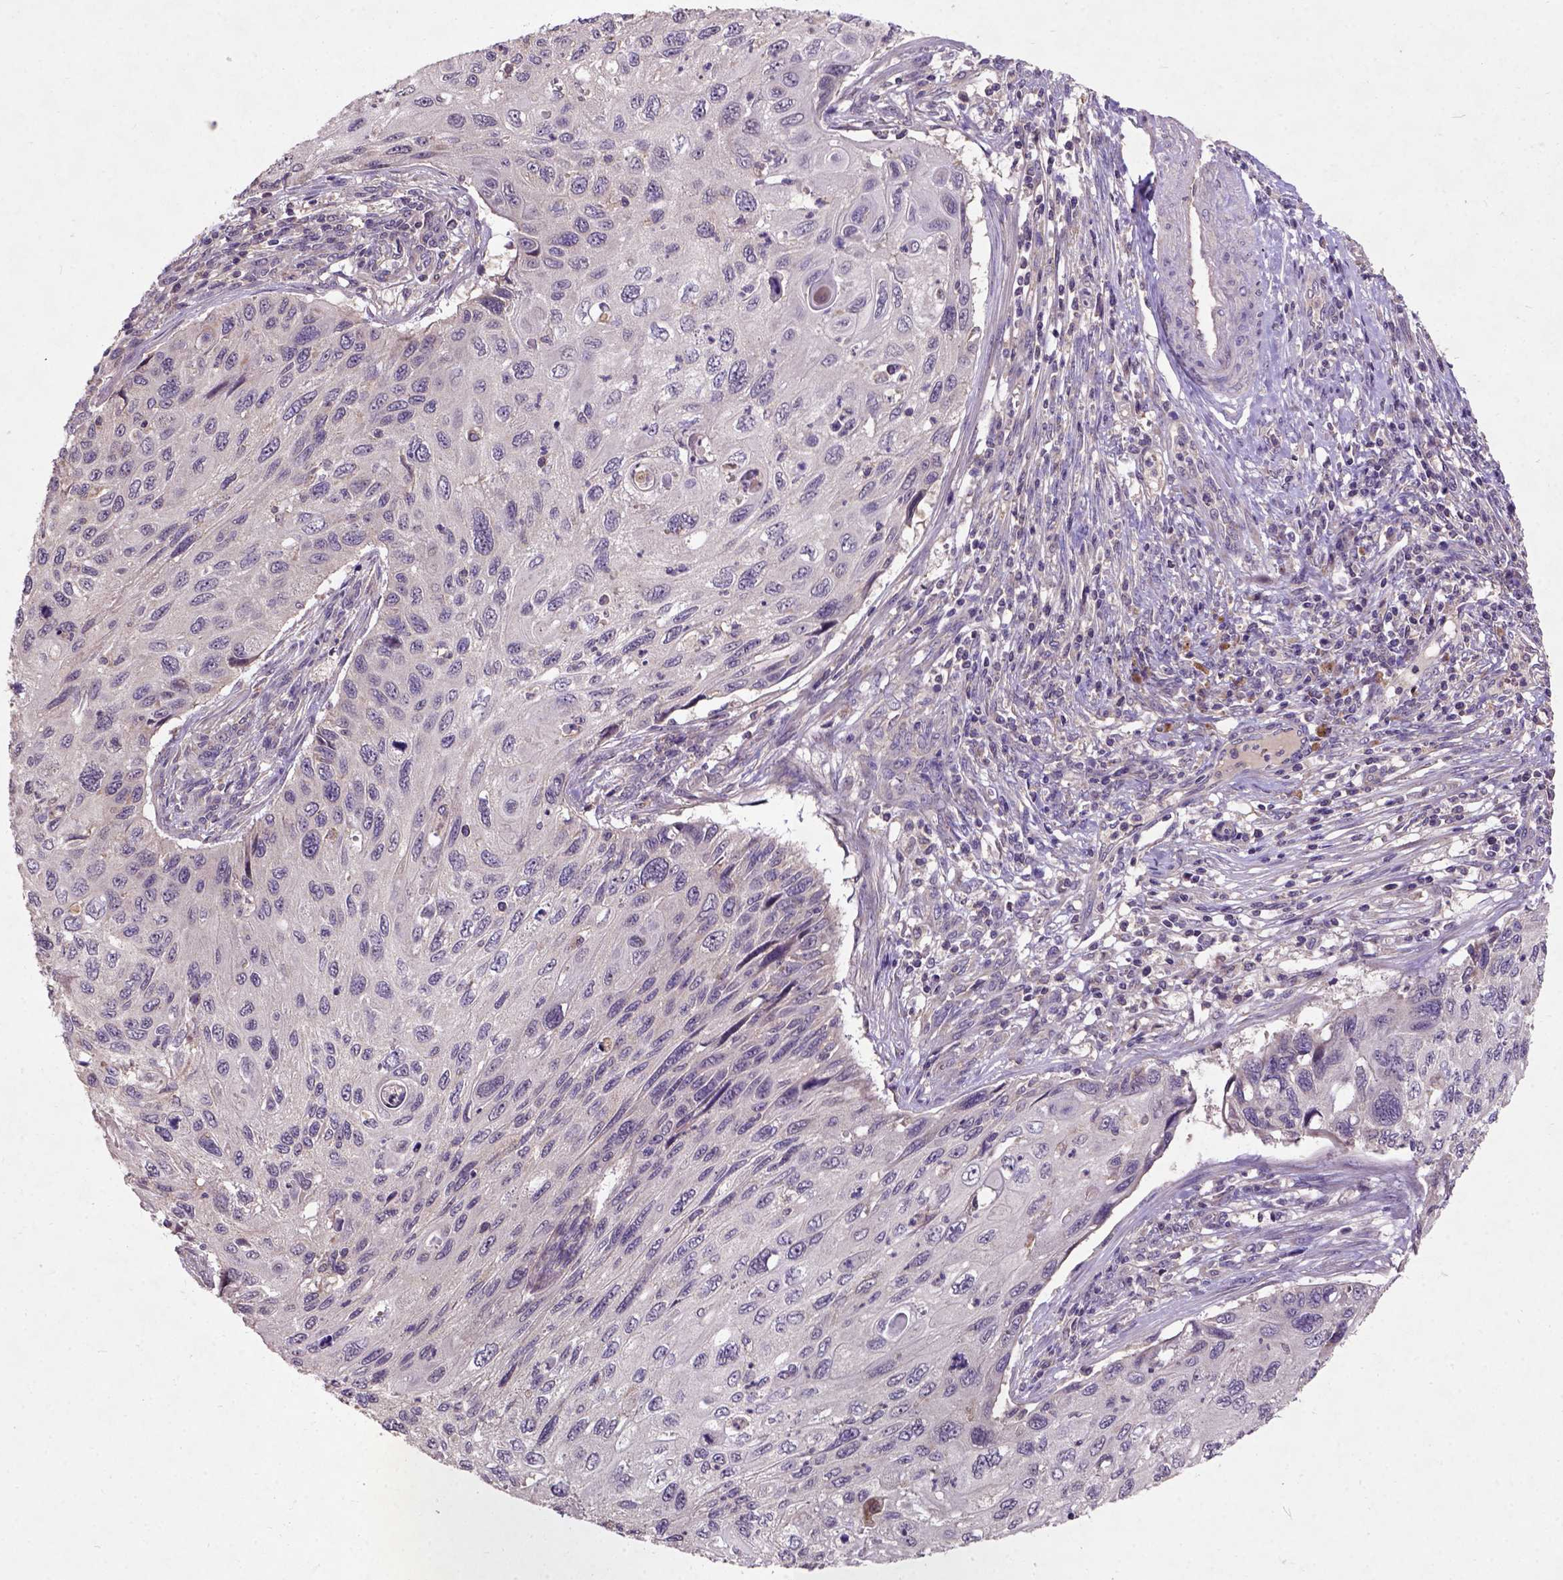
{"staining": {"intensity": "negative", "quantity": "none", "location": "none"}, "tissue": "cervical cancer", "cell_type": "Tumor cells", "image_type": "cancer", "snomed": [{"axis": "morphology", "description": "Squamous cell carcinoma, NOS"}, {"axis": "topography", "description": "Cervix"}], "caption": "Cervical squamous cell carcinoma stained for a protein using IHC exhibits no positivity tumor cells.", "gene": "KBTBD8", "patient": {"sex": "female", "age": 70}}